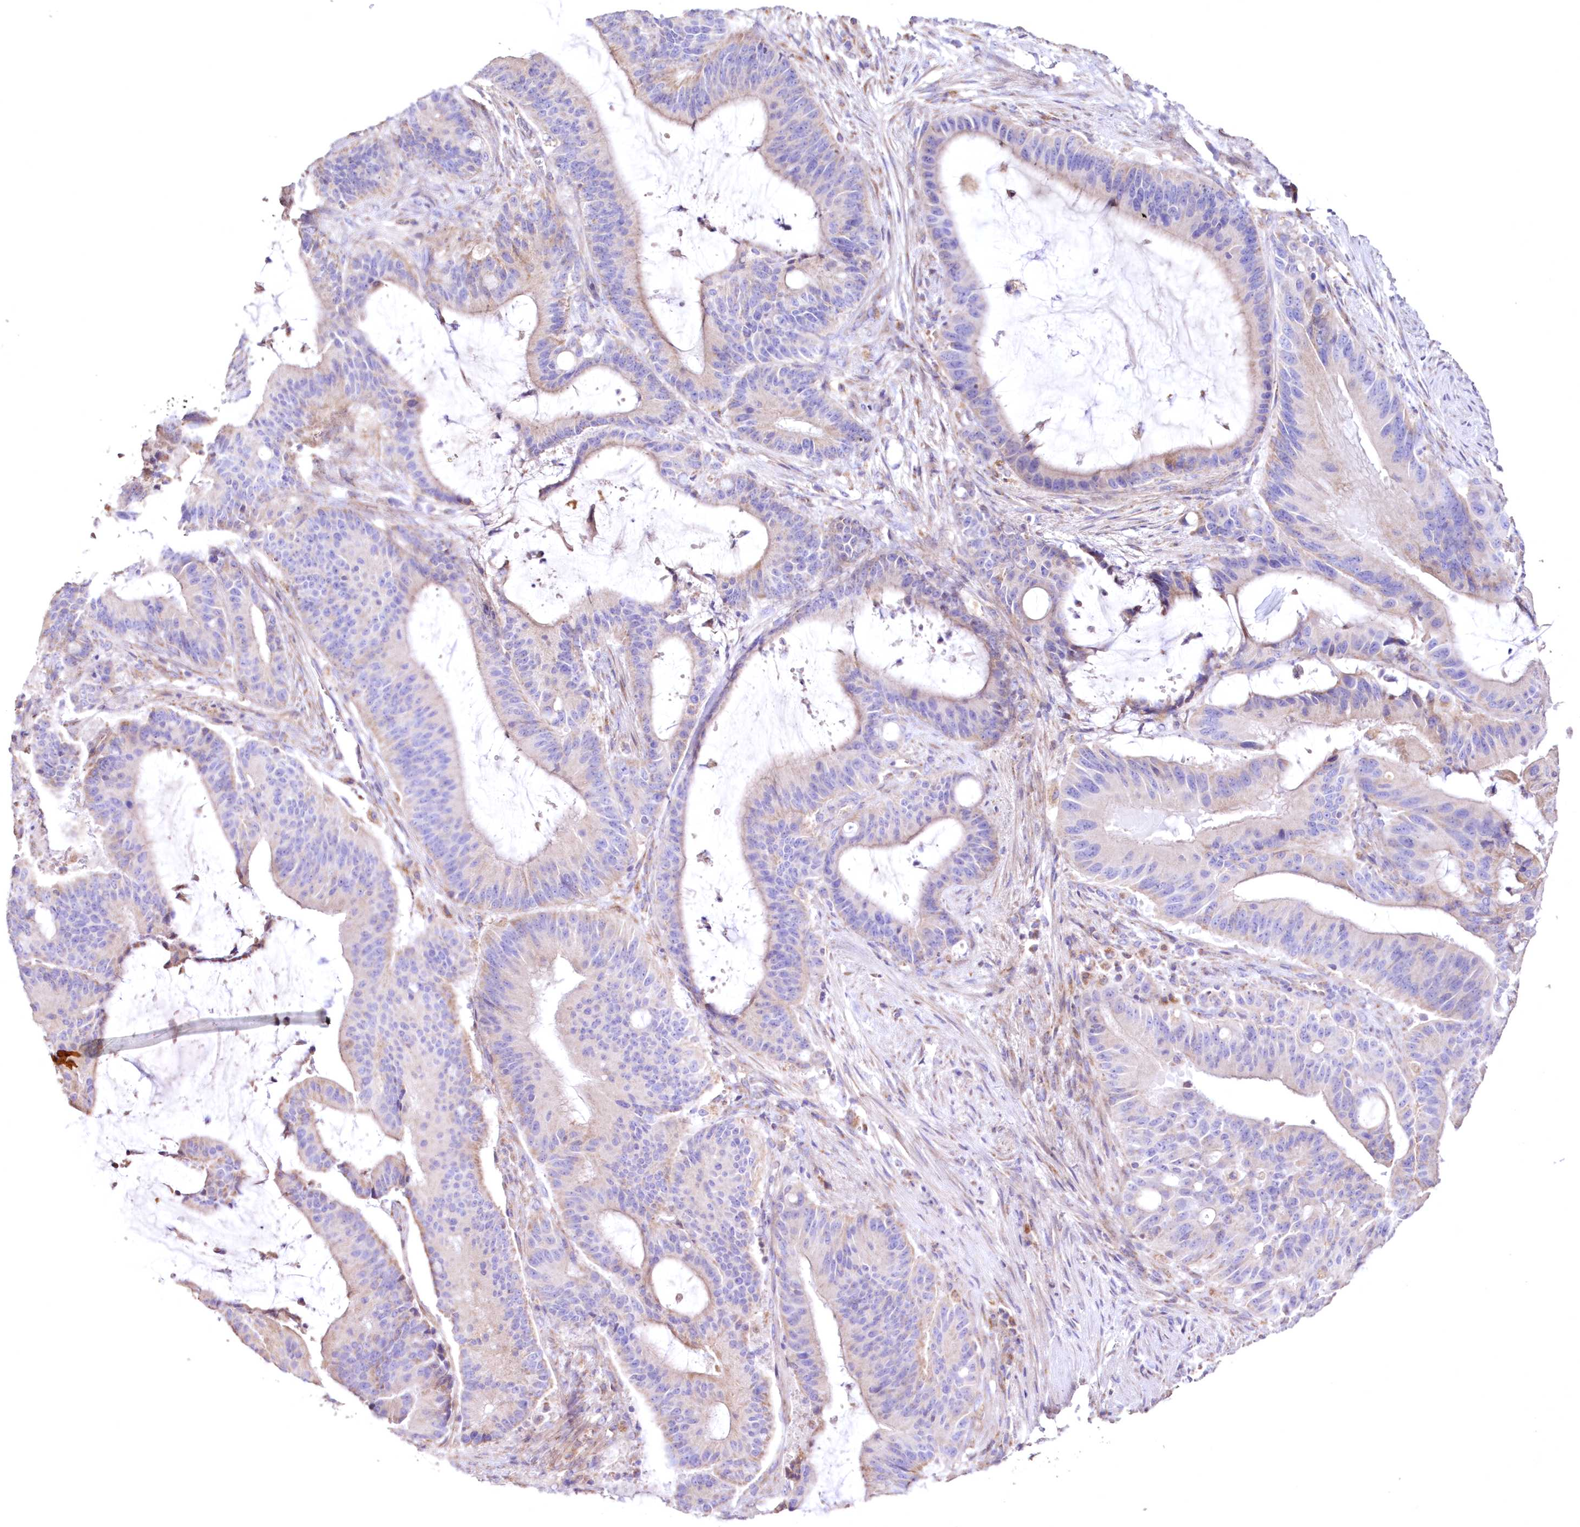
{"staining": {"intensity": "negative", "quantity": "none", "location": "none"}, "tissue": "liver cancer", "cell_type": "Tumor cells", "image_type": "cancer", "snomed": [{"axis": "morphology", "description": "Normal tissue, NOS"}, {"axis": "morphology", "description": "Cholangiocarcinoma"}, {"axis": "topography", "description": "Liver"}, {"axis": "topography", "description": "Peripheral nerve tissue"}], "caption": "Tumor cells are negative for brown protein staining in cholangiocarcinoma (liver).", "gene": "HADHB", "patient": {"sex": "female", "age": 73}}